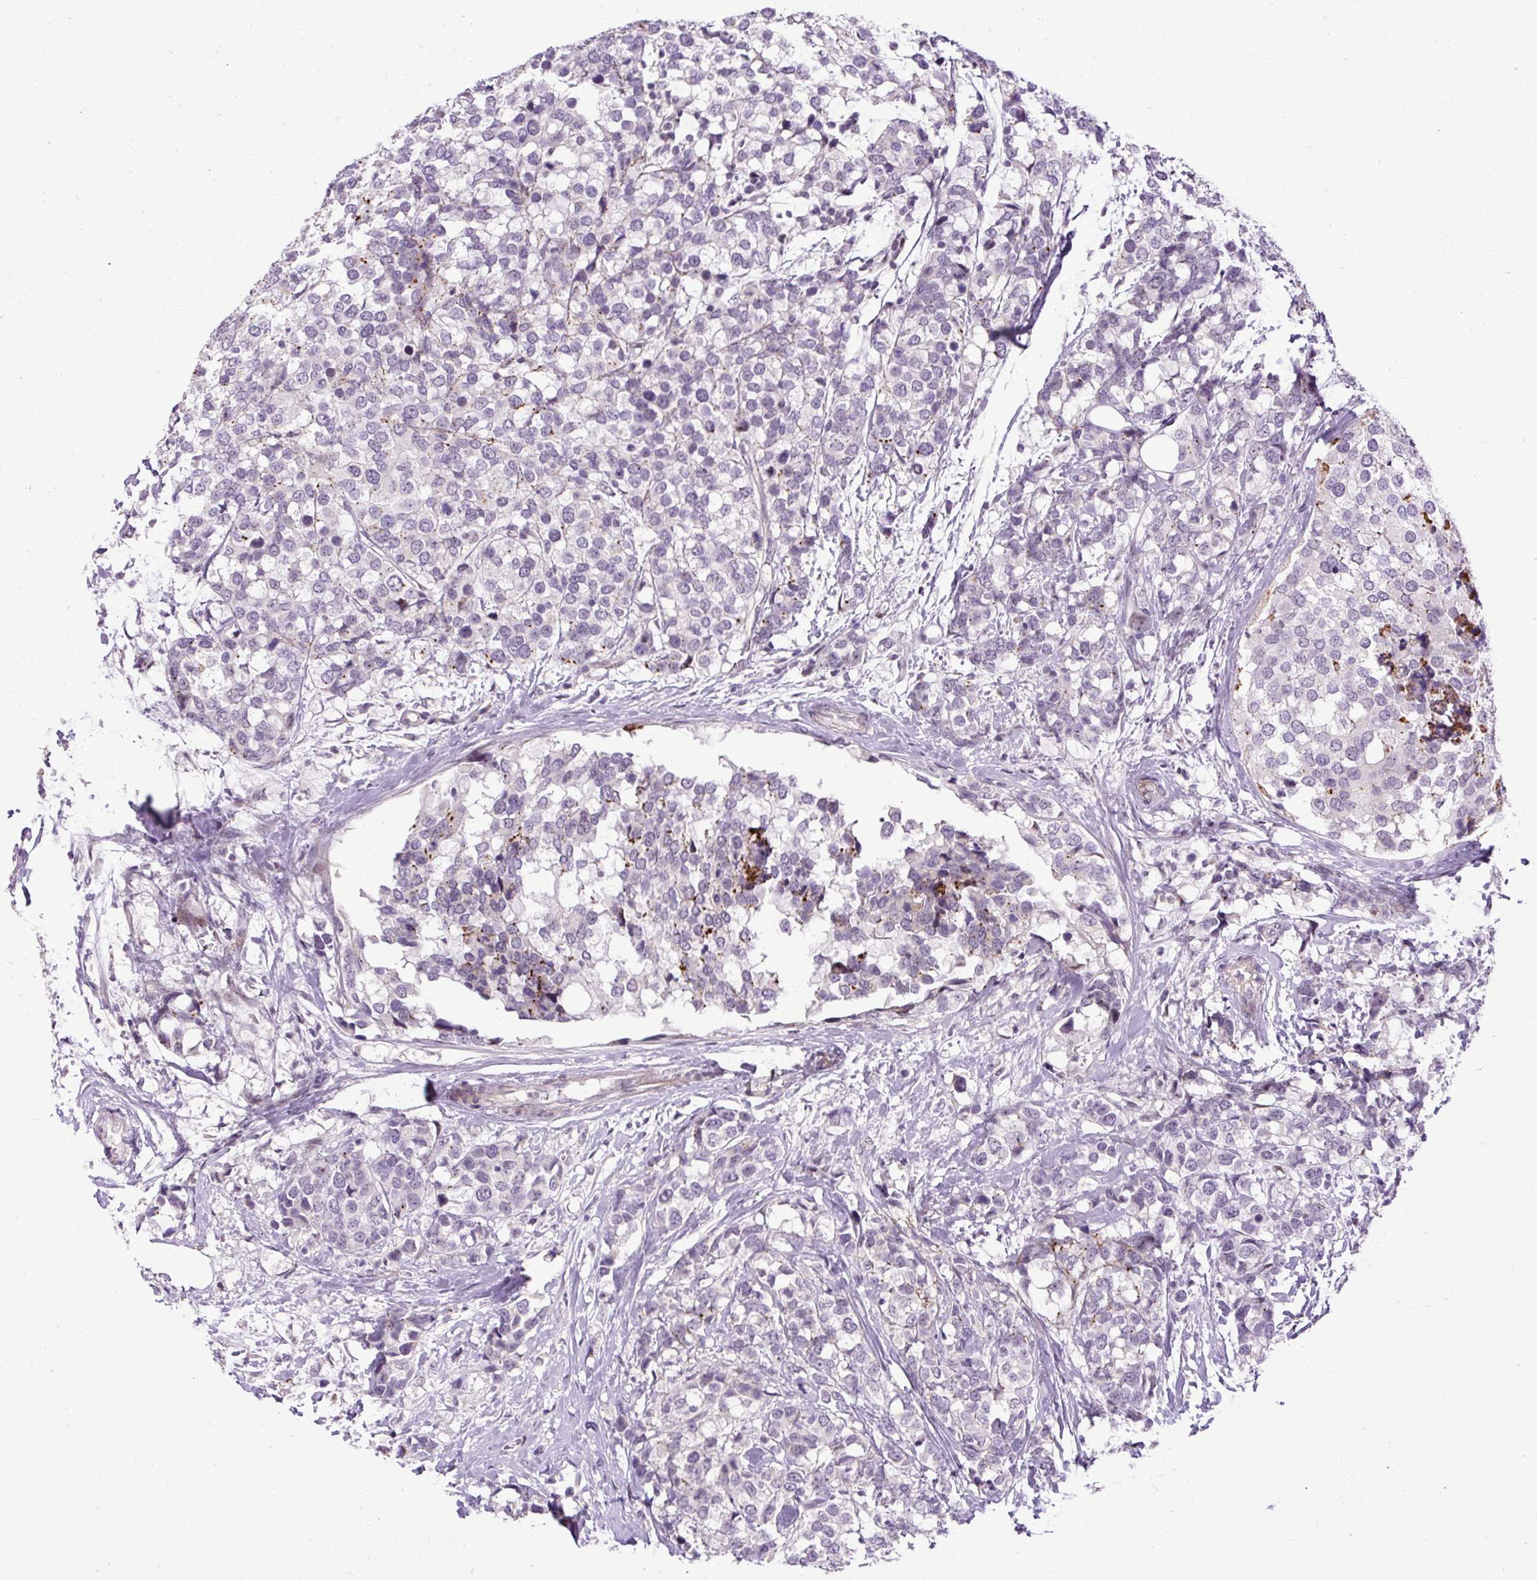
{"staining": {"intensity": "negative", "quantity": "none", "location": "none"}, "tissue": "breast cancer", "cell_type": "Tumor cells", "image_type": "cancer", "snomed": [{"axis": "morphology", "description": "Lobular carcinoma"}, {"axis": "topography", "description": "Breast"}], "caption": "Human lobular carcinoma (breast) stained for a protein using IHC exhibits no staining in tumor cells.", "gene": "ARHGEF18", "patient": {"sex": "female", "age": 59}}